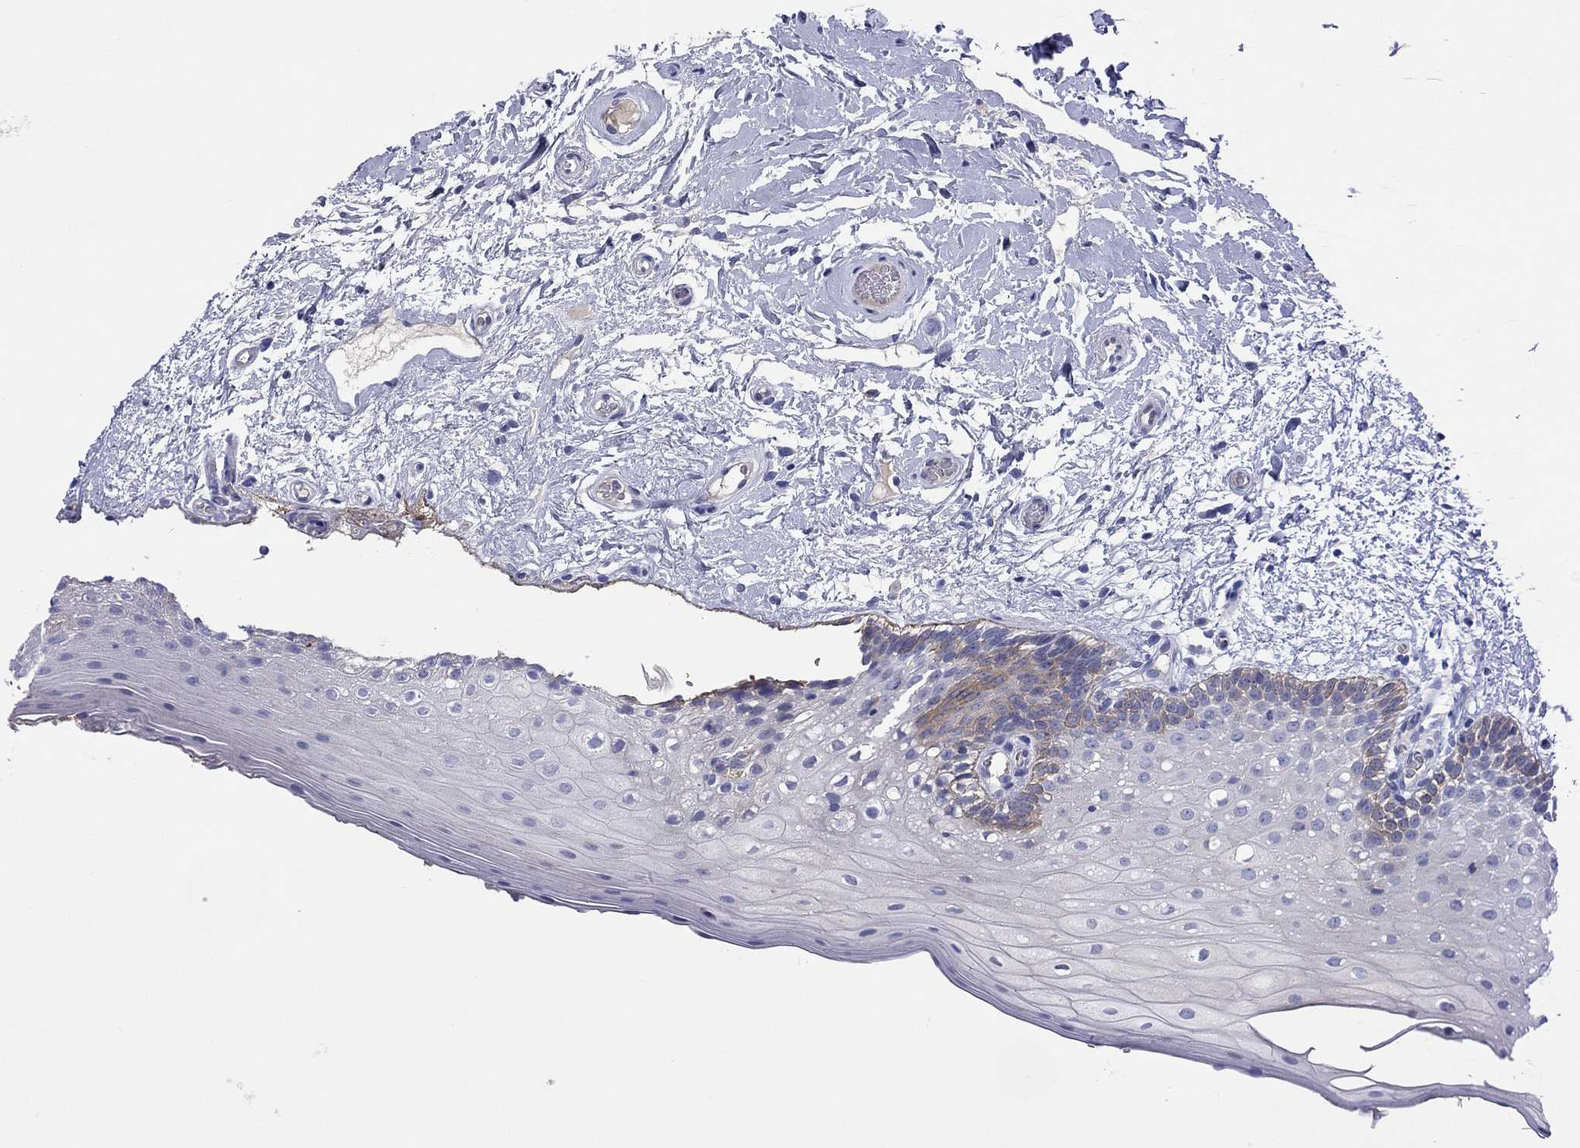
{"staining": {"intensity": "moderate", "quantity": "<25%", "location": "cytoplasmic/membranous"}, "tissue": "oral mucosa", "cell_type": "Squamous epithelial cells", "image_type": "normal", "snomed": [{"axis": "morphology", "description": "Normal tissue, NOS"}, {"axis": "morphology", "description": "Squamous cell carcinoma, NOS"}, {"axis": "topography", "description": "Oral tissue"}, {"axis": "topography", "description": "Head-Neck"}], "caption": "Squamous epithelial cells display low levels of moderate cytoplasmic/membranous positivity in about <25% of cells in unremarkable oral mucosa.", "gene": "CMYA5", "patient": {"sex": "male", "age": 69}}